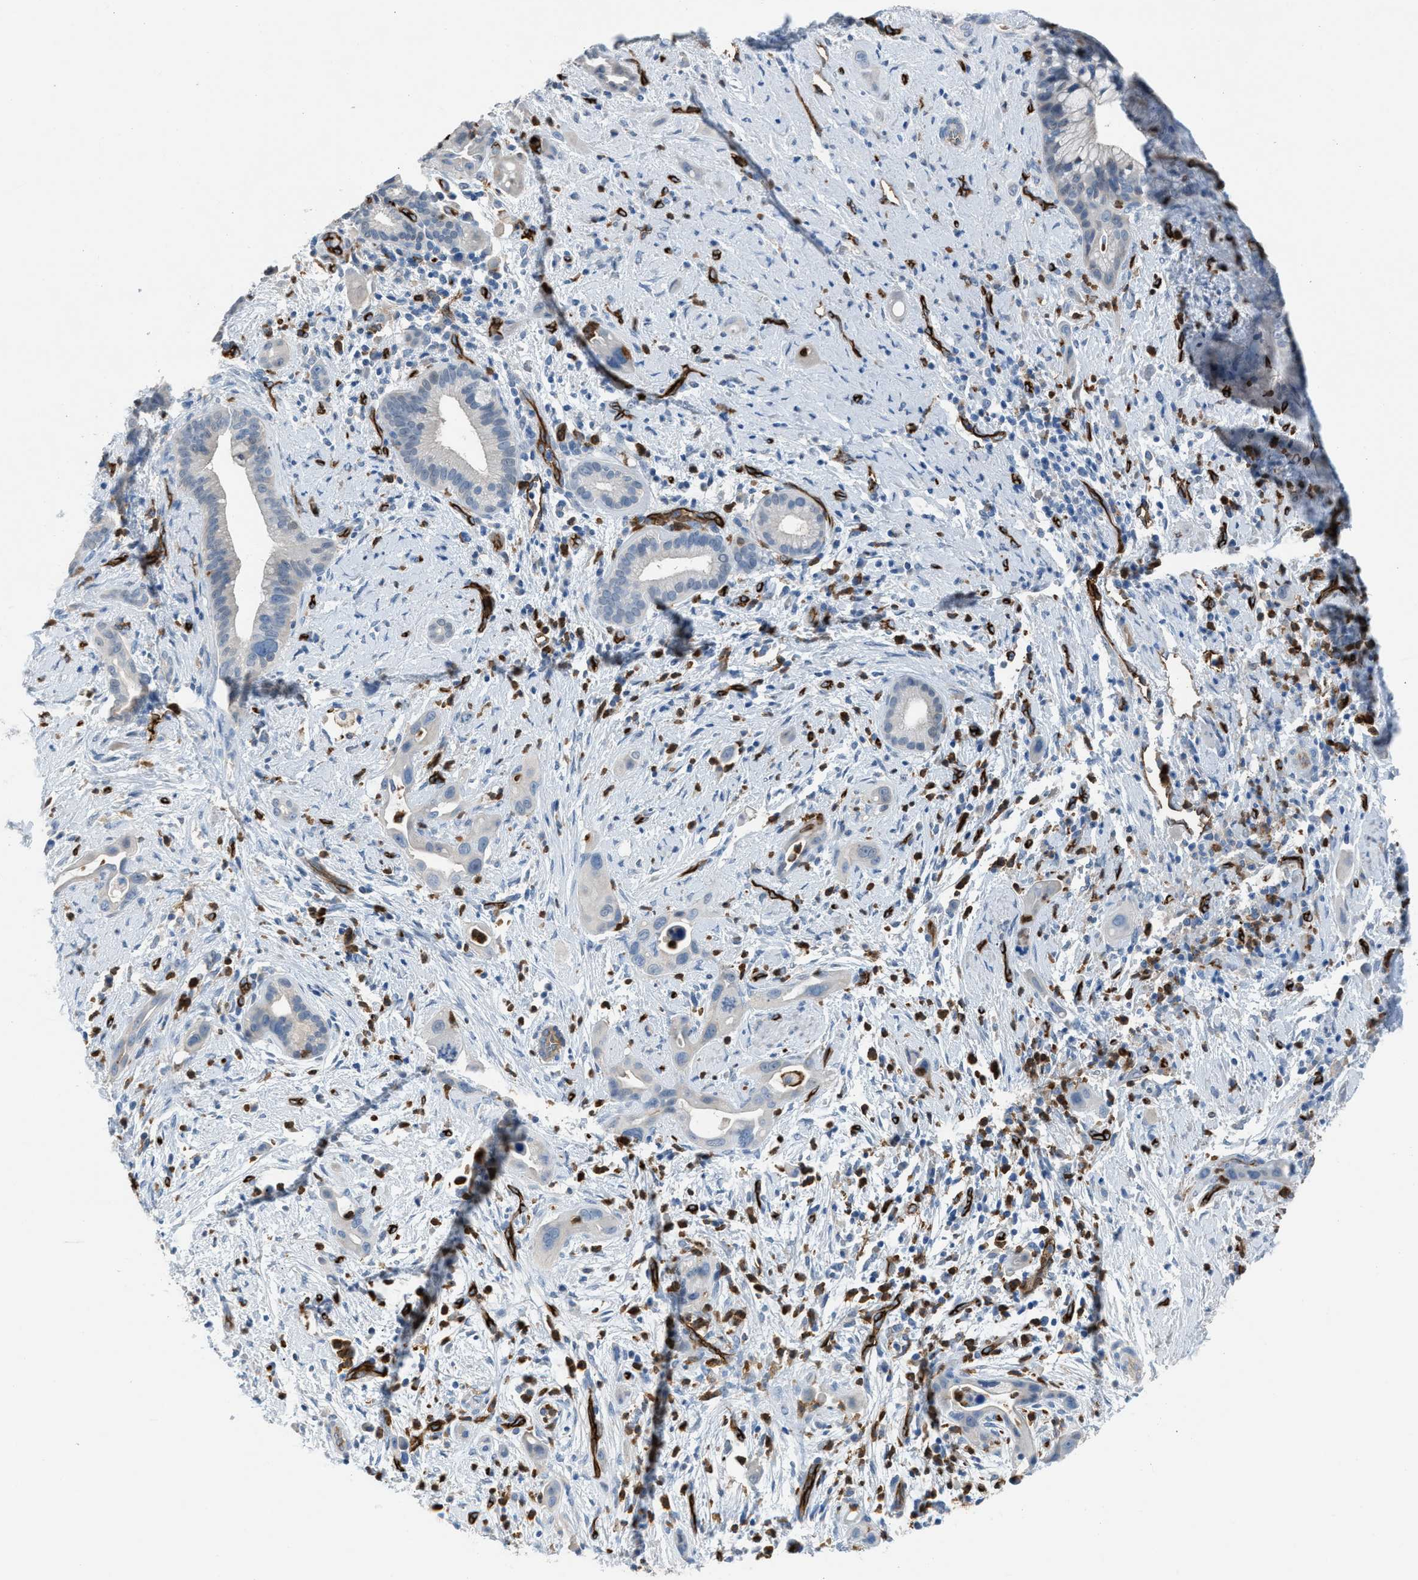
{"staining": {"intensity": "negative", "quantity": "none", "location": "none"}, "tissue": "pancreatic cancer", "cell_type": "Tumor cells", "image_type": "cancer", "snomed": [{"axis": "morphology", "description": "Adenocarcinoma, NOS"}, {"axis": "topography", "description": "Pancreas"}], "caption": "Tumor cells show no significant staining in adenocarcinoma (pancreatic). Brightfield microscopy of IHC stained with DAB (3,3'-diaminobenzidine) (brown) and hematoxylin (blue), captured at high magnification.", "gene": "DYSF", "patient": {"sex": "male", "age": 59}}